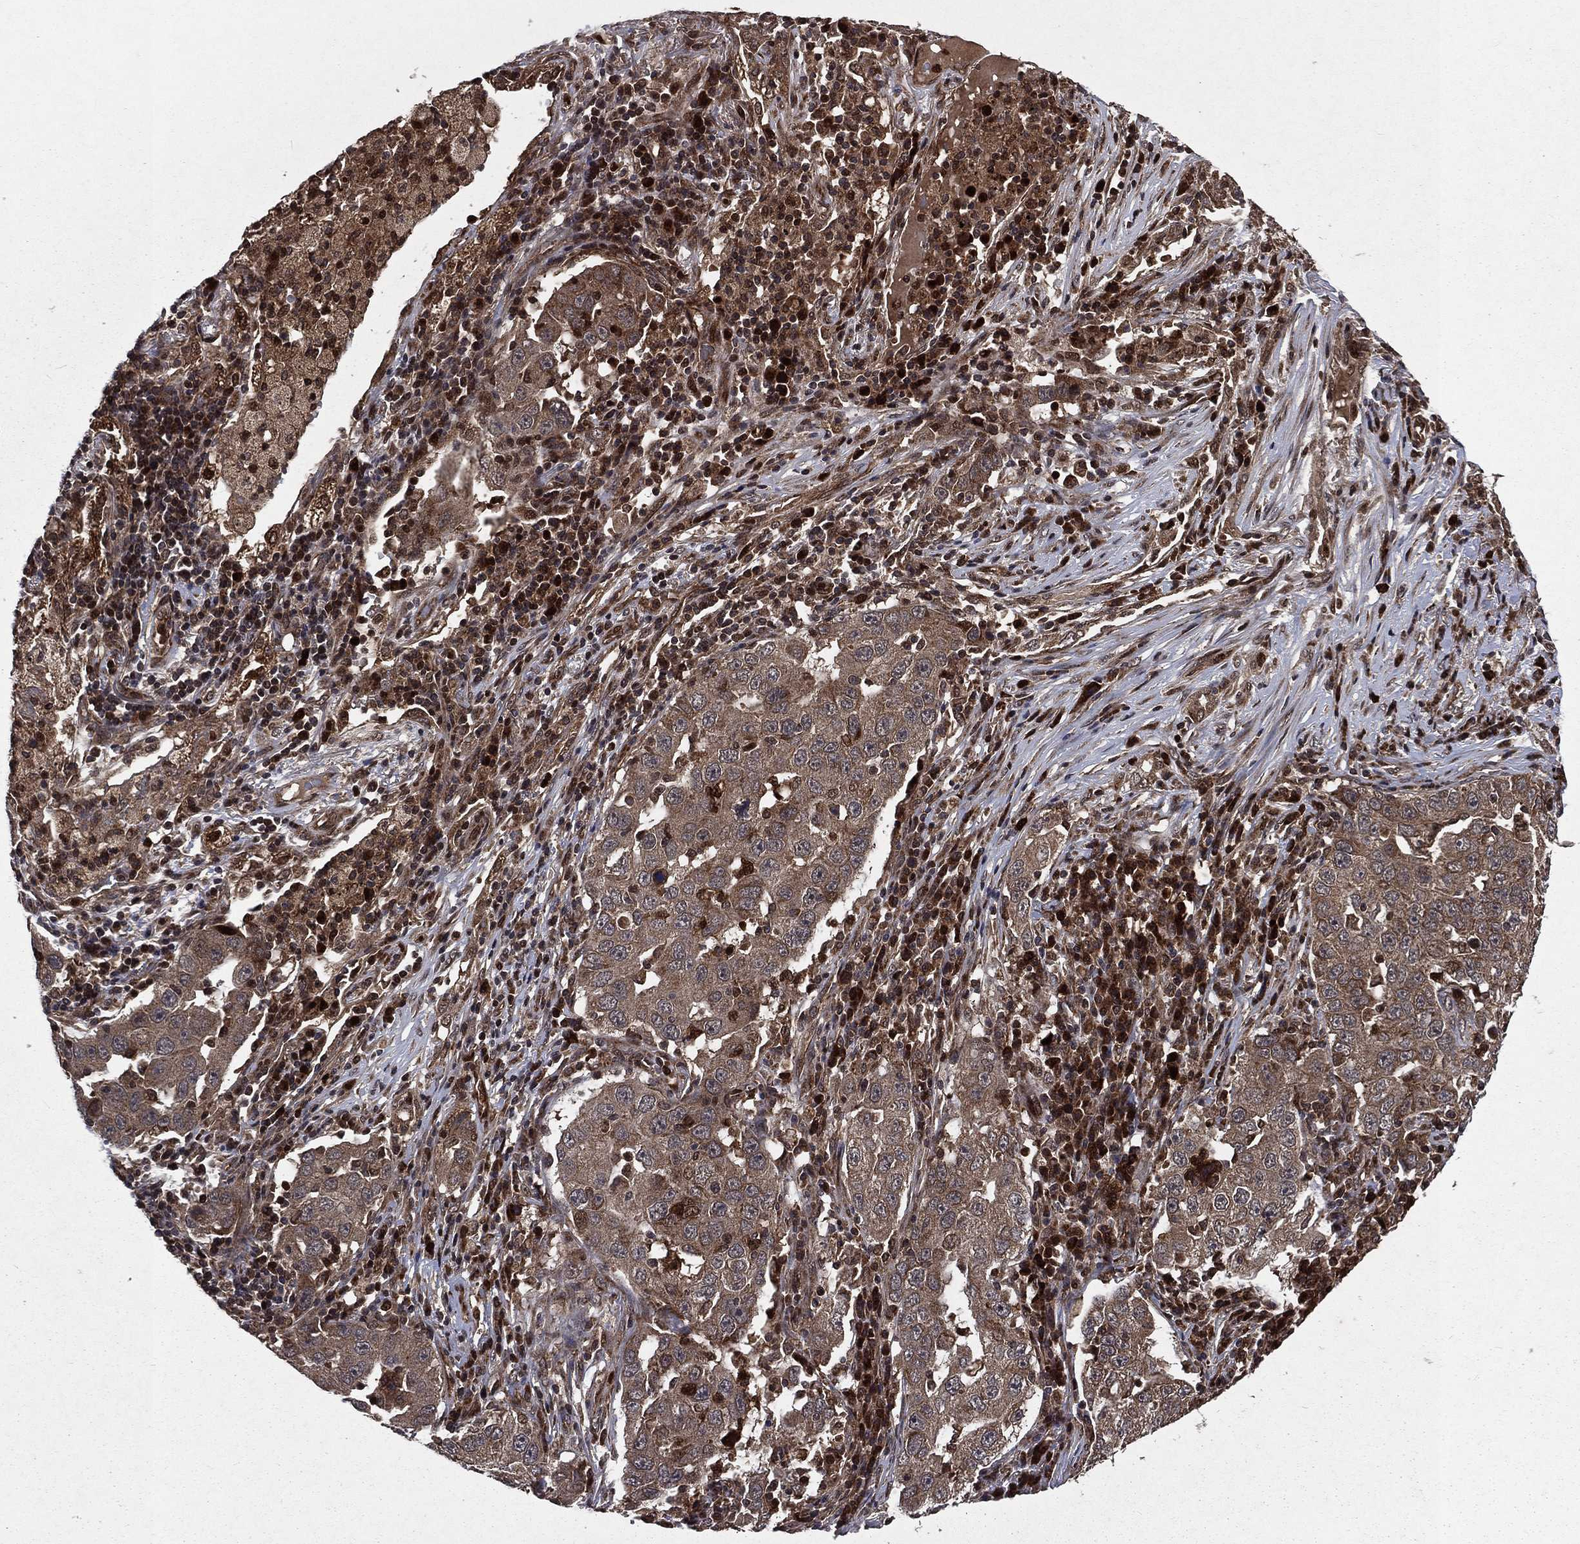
{"staining": {"intensity": "weak", "quantity": "25%-75%", "location": "cytoplasmic/membranous"}, "tissue": "lung cancer", "cell_type": "Tumor cells", "image_type": "cancer", "snomed": [{"axis": "morphology", "description": "Adenocarcinoma, NOS"}, {"axis": "topography", "description": "Lung"}], "caption": "A brown stain shows weak cytoplasmic/membranous expression of a protein in lung cancer tumor cells.", "gene": "LENG8", "patient": {"sex": "male", "age": 73}}